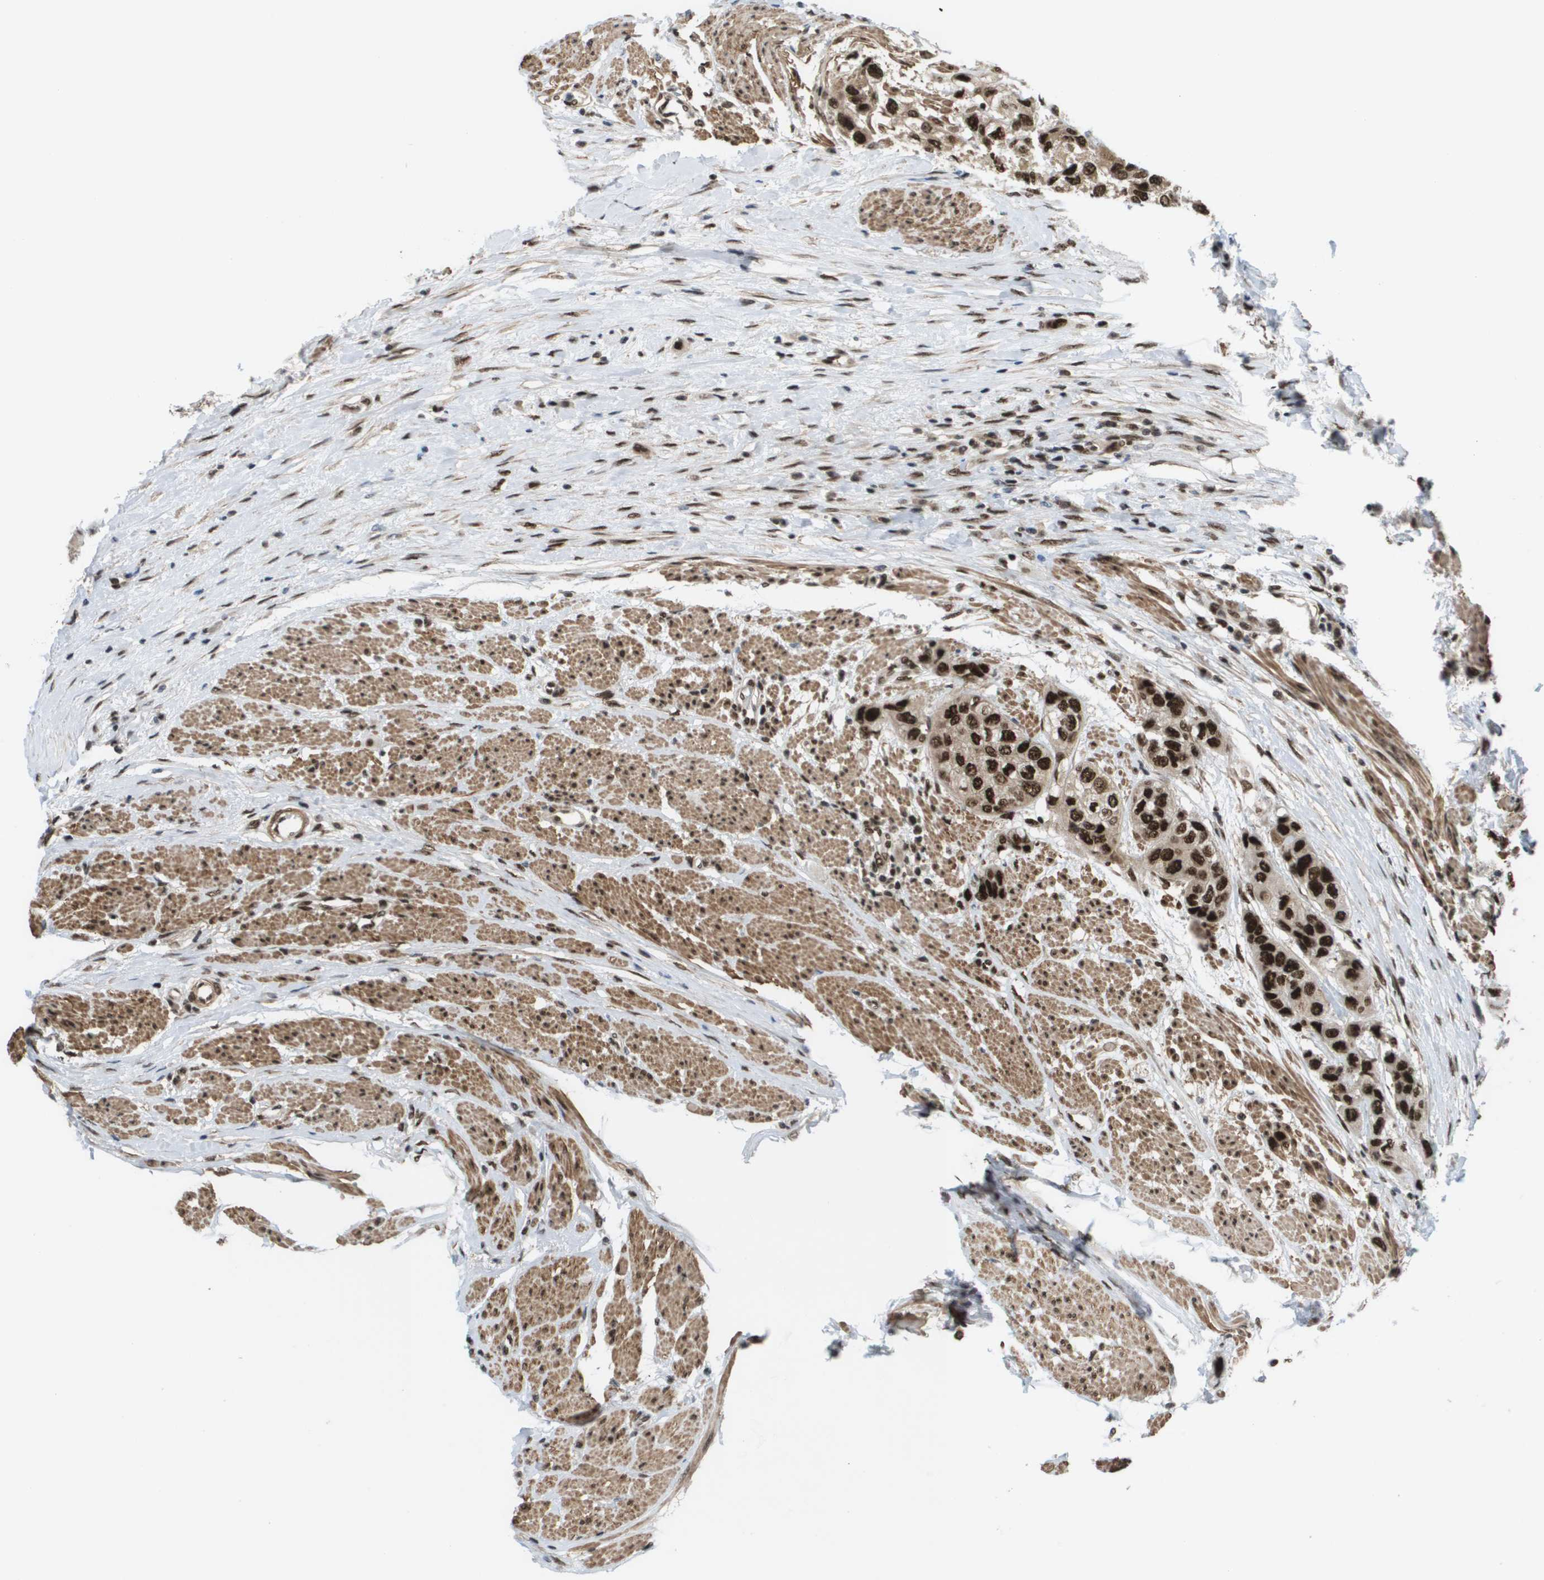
{"staining": {"intensity": "strong", "quantity": ">75%", "location": "cytoplasmic/membranous,nuclear"}, "tissue": "urothelial cancer", "cell_type": "Tumor cells", "image_type": "cancer", "snomed": [{"axis": "morphology", "description": "Urothelial carcinoma, High grade"}, {"axis": "topography", "description": "Urinary bladder"}], "caption": "Urothelial cancer was stained to show a protein in brown. There is high levels of strong cytoplasmic/membranous and nuclear positivity in approximately >75% of tumor cells.", "gene": "PRCC", "patient": {"sex": "female", "age": 56}}